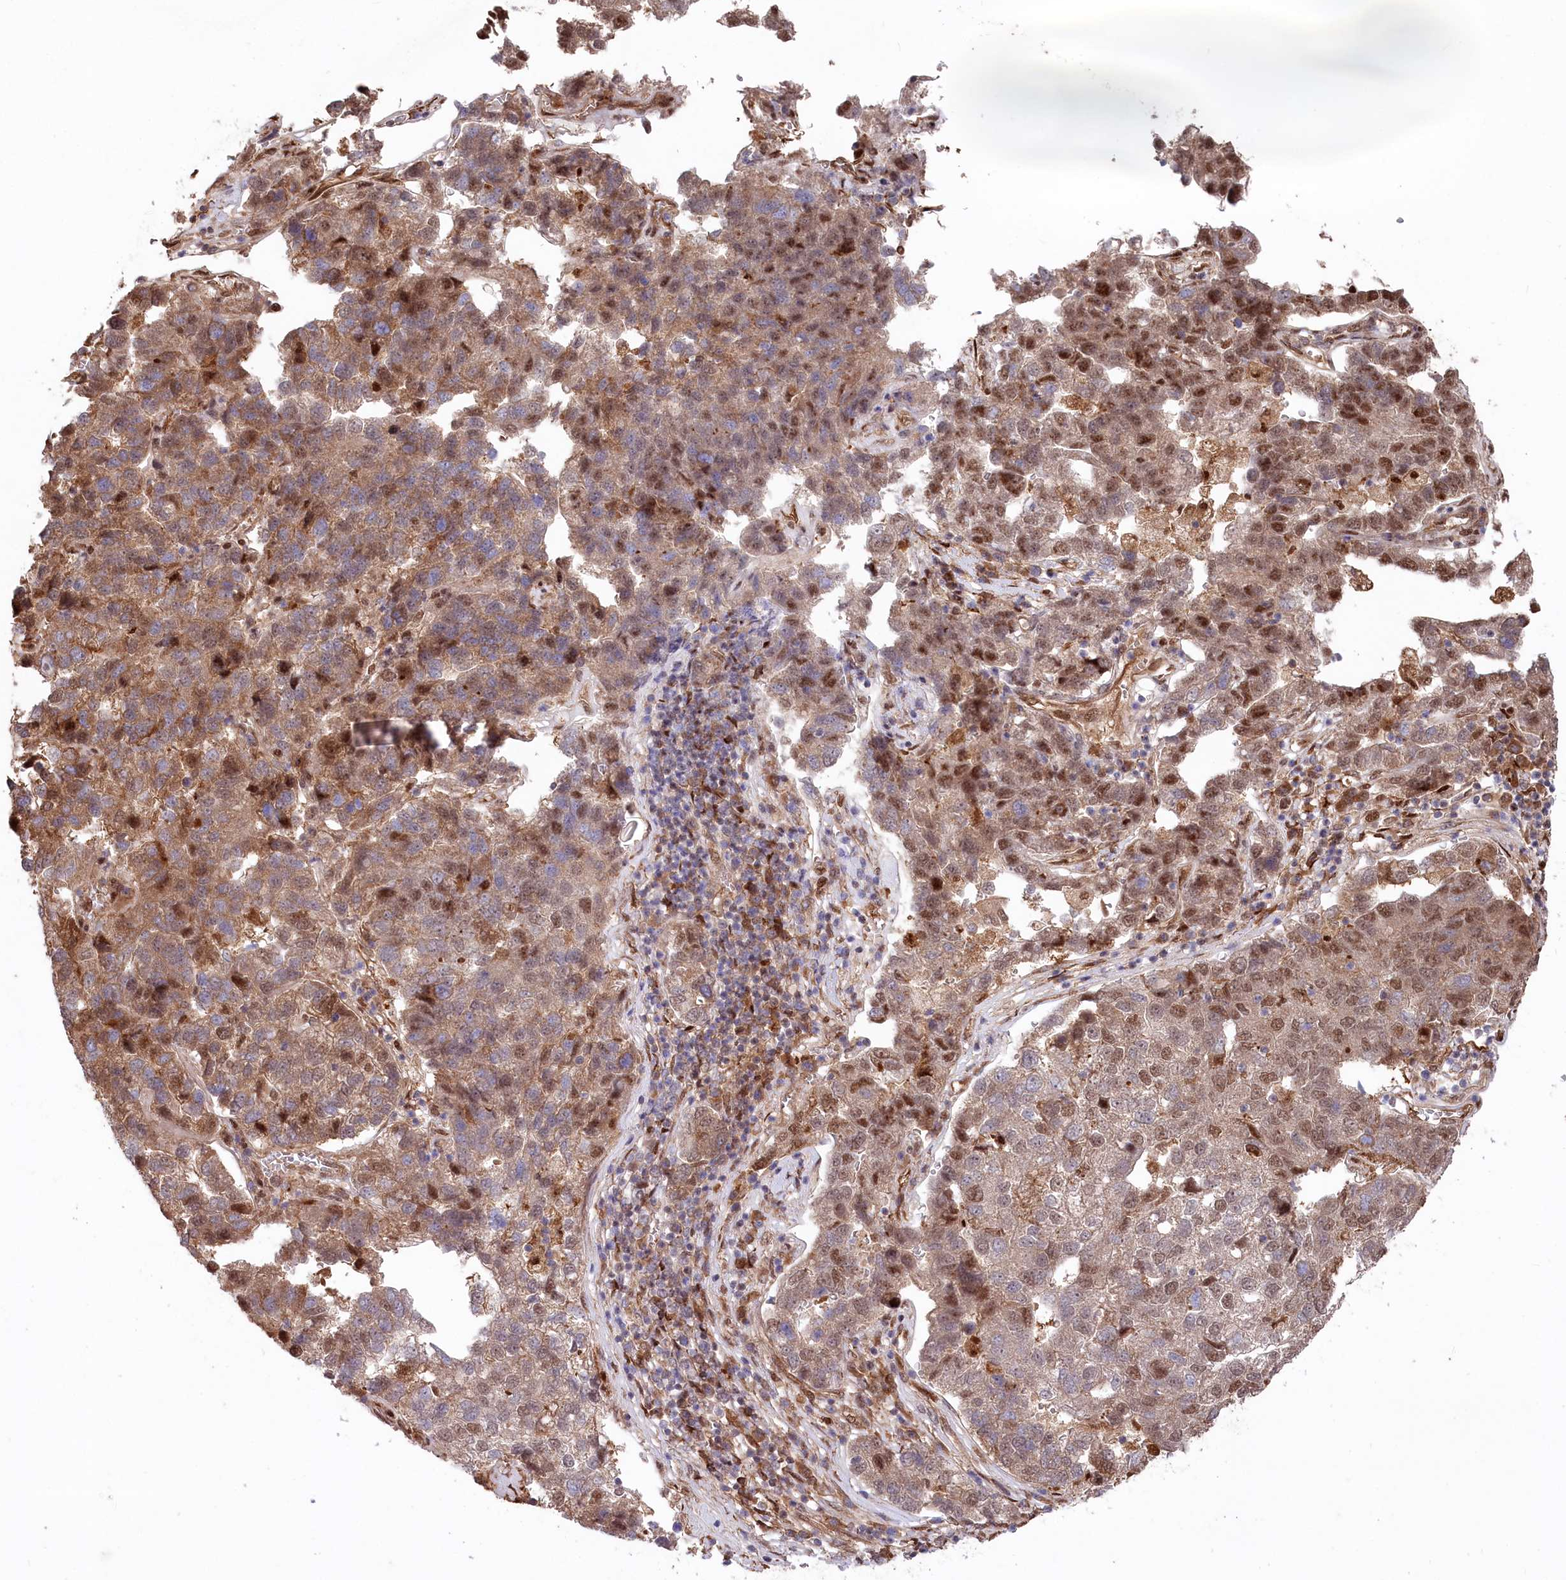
{"staining": {"intensity": "moderate", "quantity": ">75%", "location": "cytoplasmic/membranous,nuclear"}, "tissue": "pancreatic cancer", "cell_type": "Tumor cells", "image_type": "cancer", "snomed": [{"axis": "morphology", "description": "Adenocarcinoma, NOS"}, {"axis": "topography", "description": "Pancreas"}], "caption": "Adenocarcinoma (pancreatic) stained for a protein (brown) reveals moderate cytoplasmic/membranous and nuclear positive positivity in approximately >75% of tumor cells.", "gene": "PSMA1", "patient": {"sex": "female", "age": 61}}